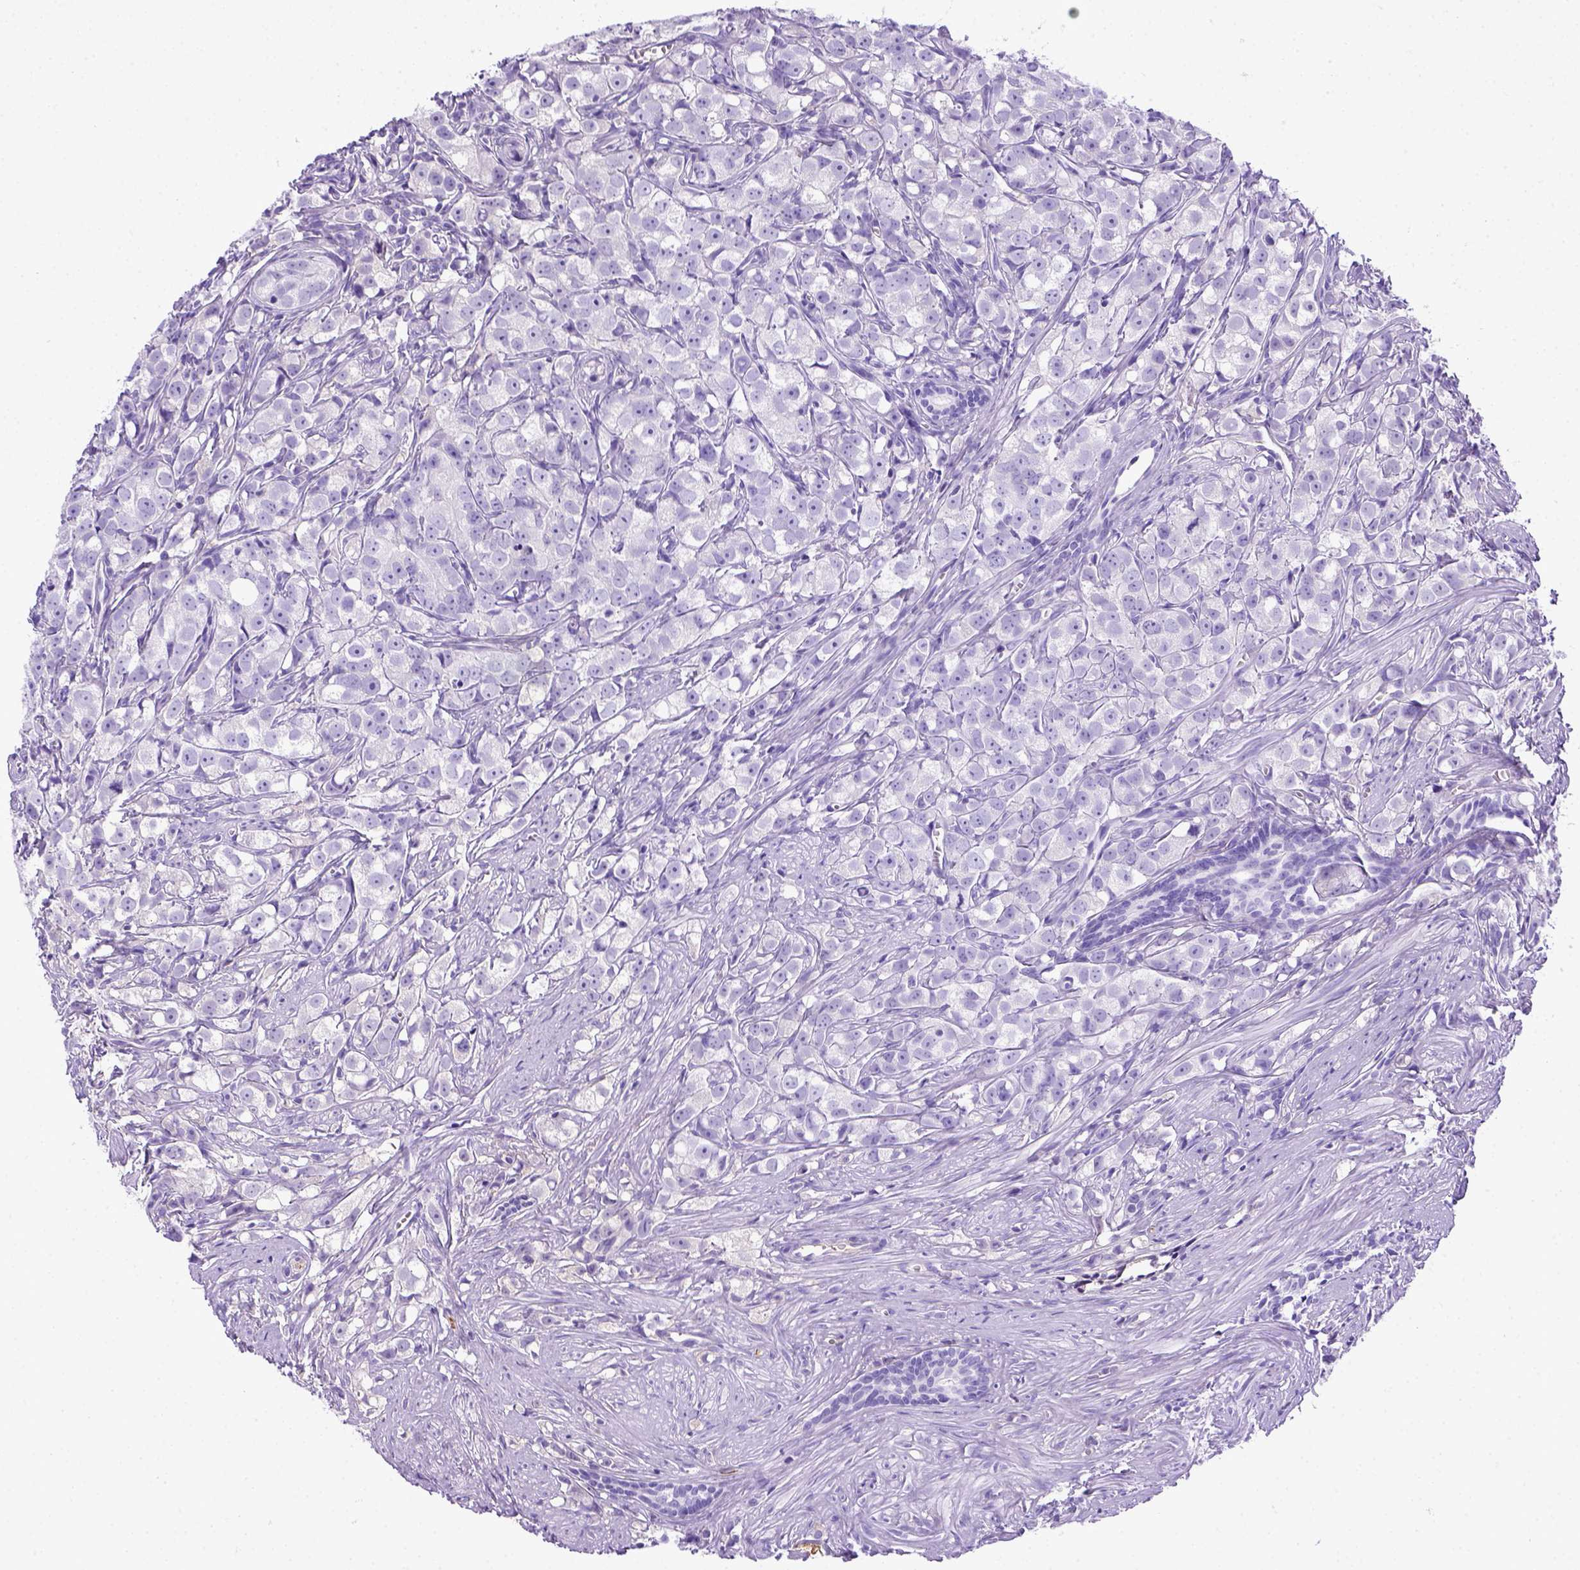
{"staining": {"intensity": "negative", "quantity": "none", "location": "none"}, "tissue": "prostate cancer", "cell_type": "Tumor cells", "image_type": "cancer", "snomed": [{"axis": "morphology", "description": "Adenocarcinoma, High grade"}, {"axis": "topography", "description": "Prostate"}], "caption": "Tumor cells show no significant protein positivity in prostate adenocarcinoma (high-grade).", "gene": "ITIH4", "patient": {"sex": "male", "age": 68}}